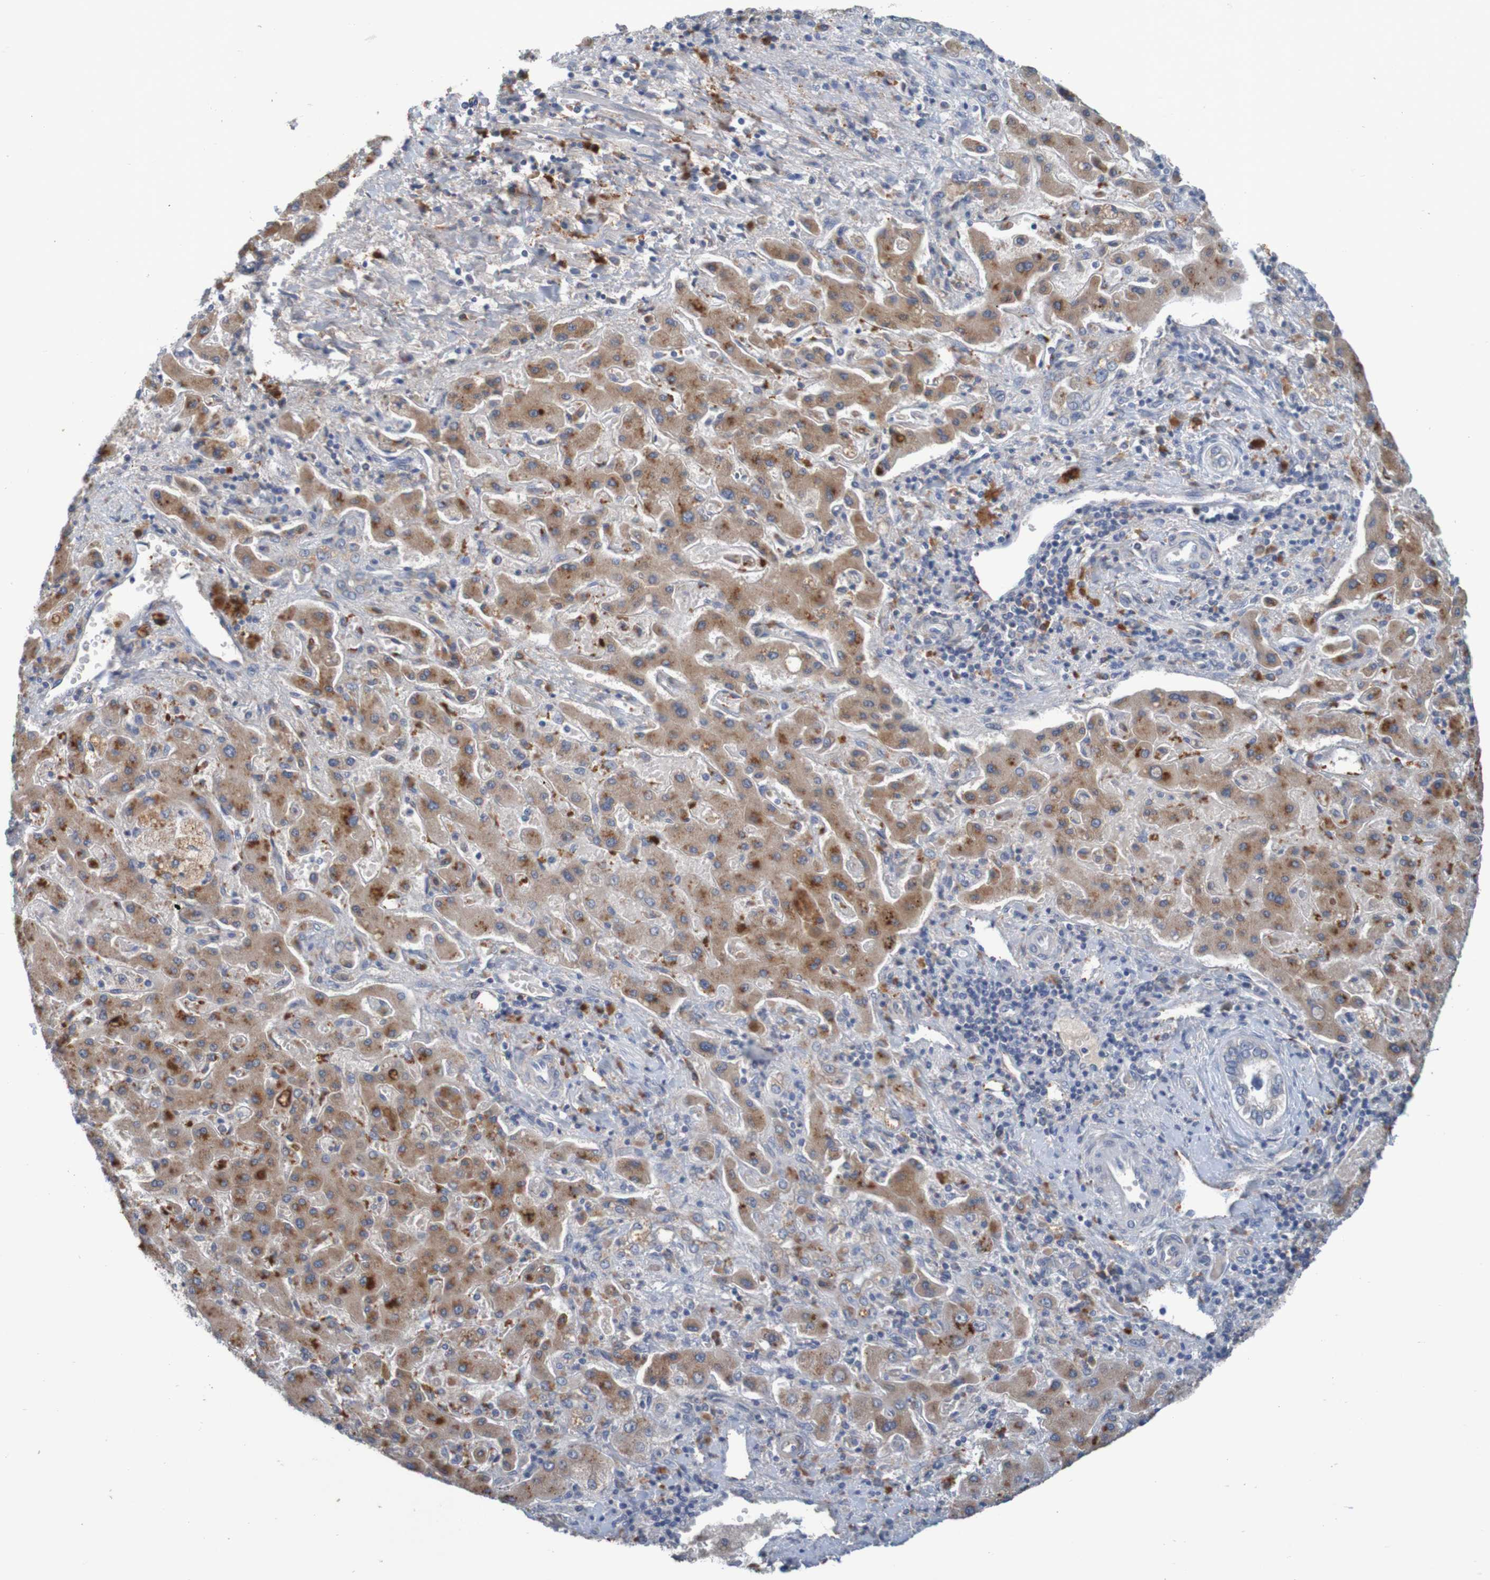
{"staining": {"intensity": "negative", "quantity": "none", "location": "none"}, "tissue": "liver cancer", "cell_type": "Tumor cells", "image_type": "cancer", "snomed": [{"axis": "morphology", "description": "Cholangiocarcinoma"}, {"axis": "topography", "description": "Liver"}], "caption": "A histopathology image of cholangiocarcinoma (liver) stained for a protein shows no brown staining in tumor cells.", "gene": "LTA", "patient": {"sex": "male", "age": 50}}